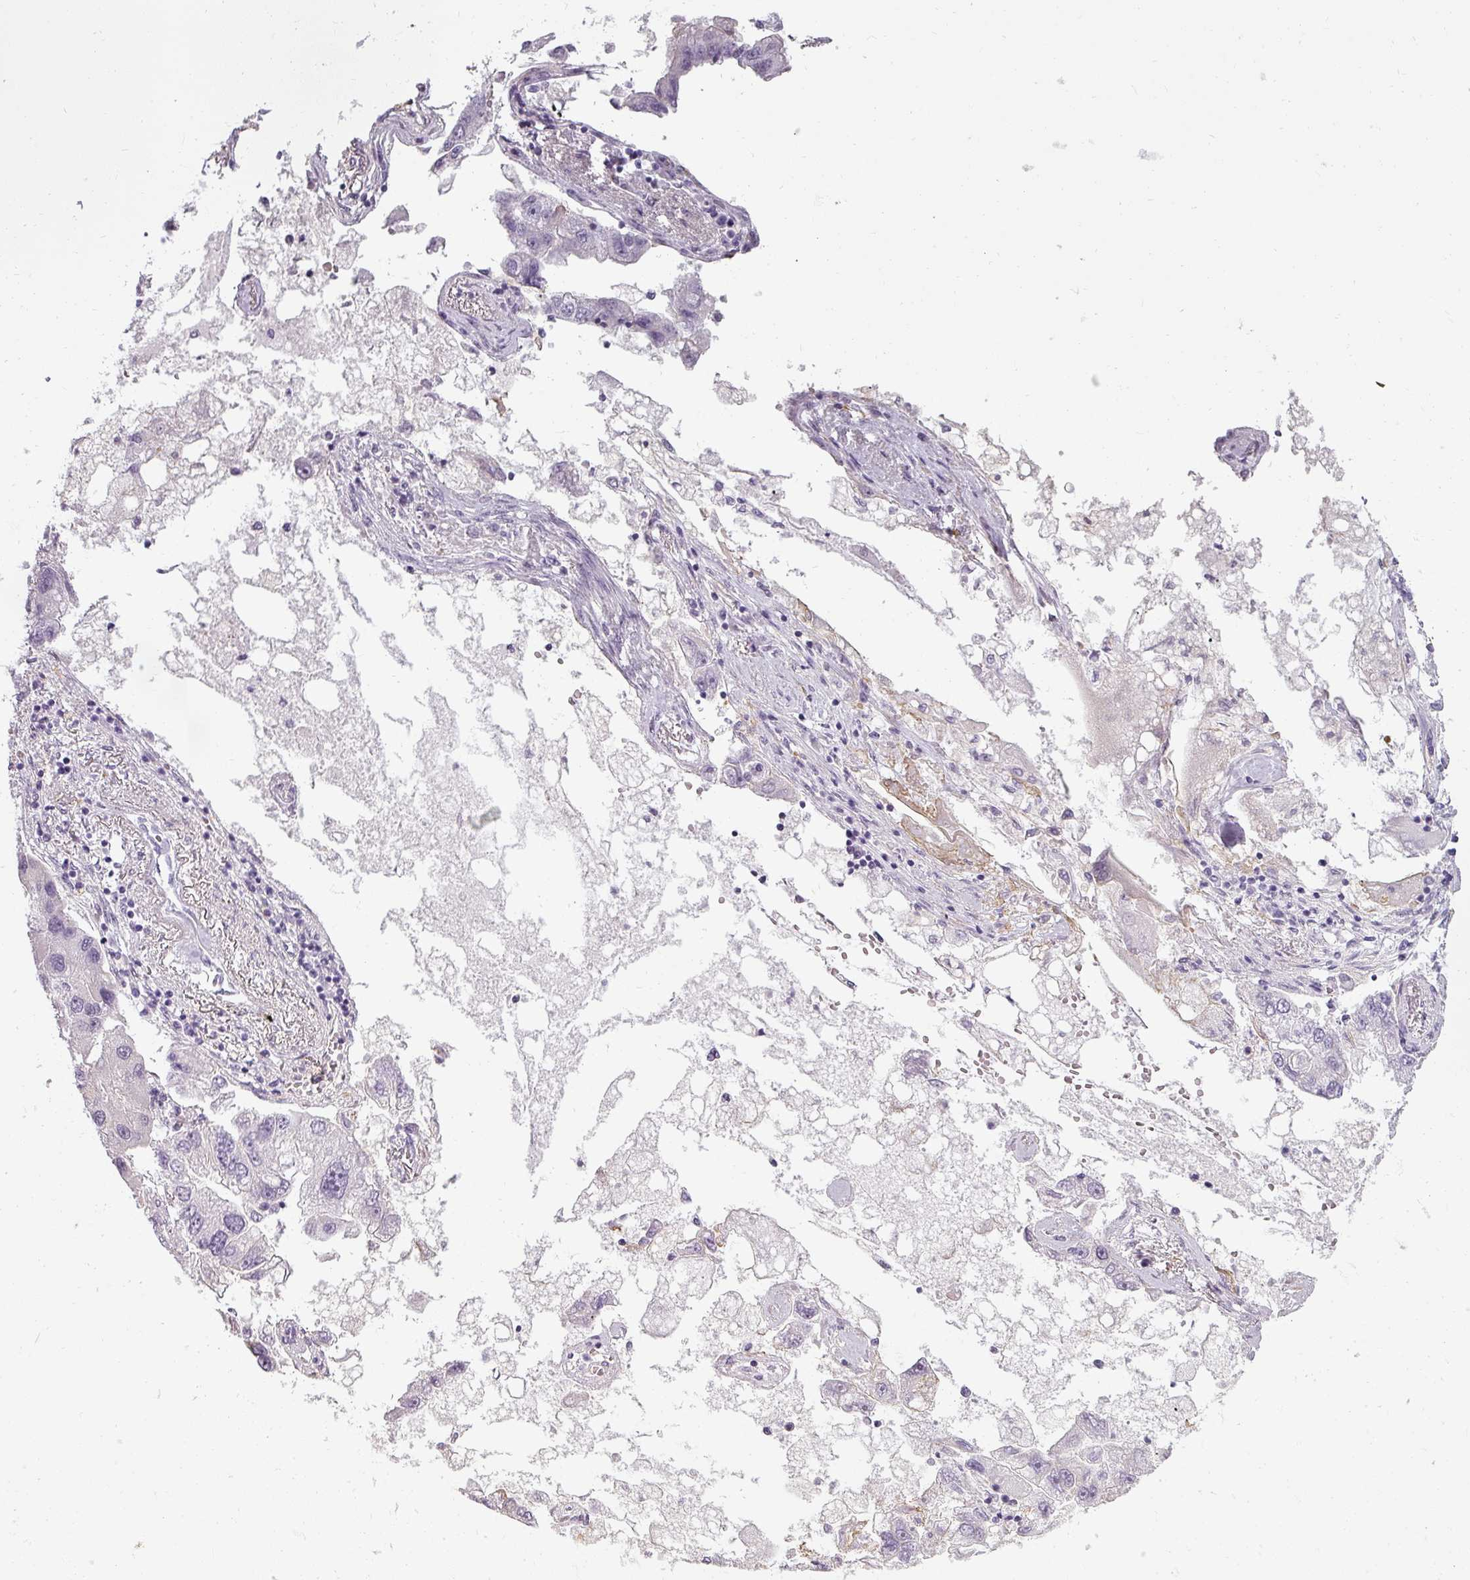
{"staining": {"intensity": "negative", "quantity": "none", "location": "none"}, "tissue": "lung cancer", "cell_type": "Tumor cells", "image_type": "cancer", "snomed": [{"axis": "morphology", "description": "Adenocarcinoma, NOS"}, {"axis": "topography", "description": "Lung"}], "caption": "A high-resolution image shows IHC staining of lung cancer, which shows no significant staining in tumor cells. (Brightfield microscopy of DAB immunohistochemistry at high magnification).", "gene": "ASB1", "patient": {"sex": "female", "age": 54}}